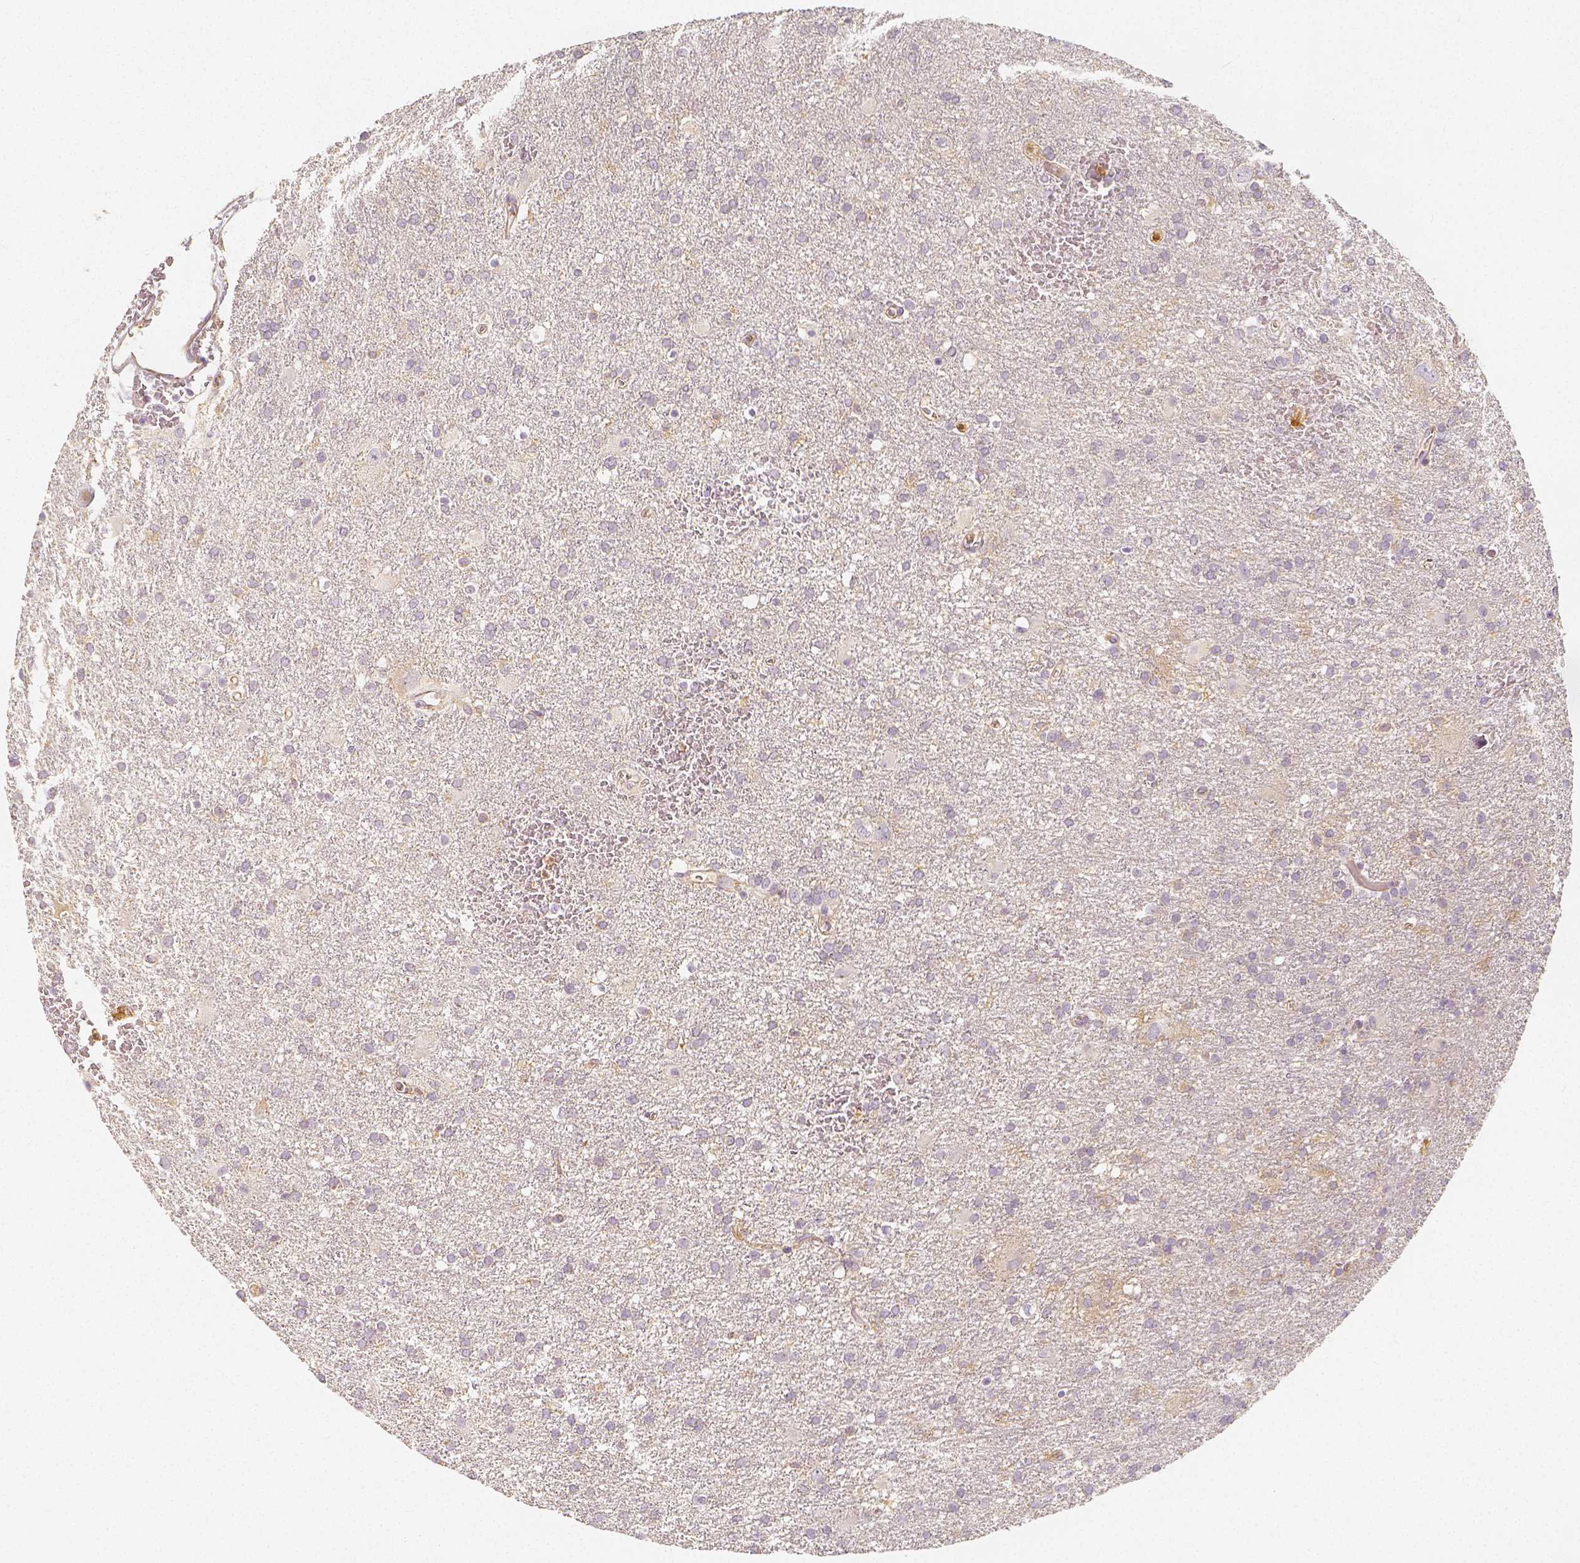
{"staining": {"intensity": "negative", "quantity": "none", "location": "none"}, "tissue": "glioma", "cell_type": "Tumor cells", "image_type": "cancer", "snomed": [{"axis": "morphology", "description": "Glioma, malignant, Low grade"}, {"axis": "topography", "description": "Brain"}], "caption": "The immunohistochemistry image has no significant staining in tumor cells of malignant glioma (low-grade) tissue.", "gene": "PTPRJ", "patient": {"sex": "male", "age": 66}}